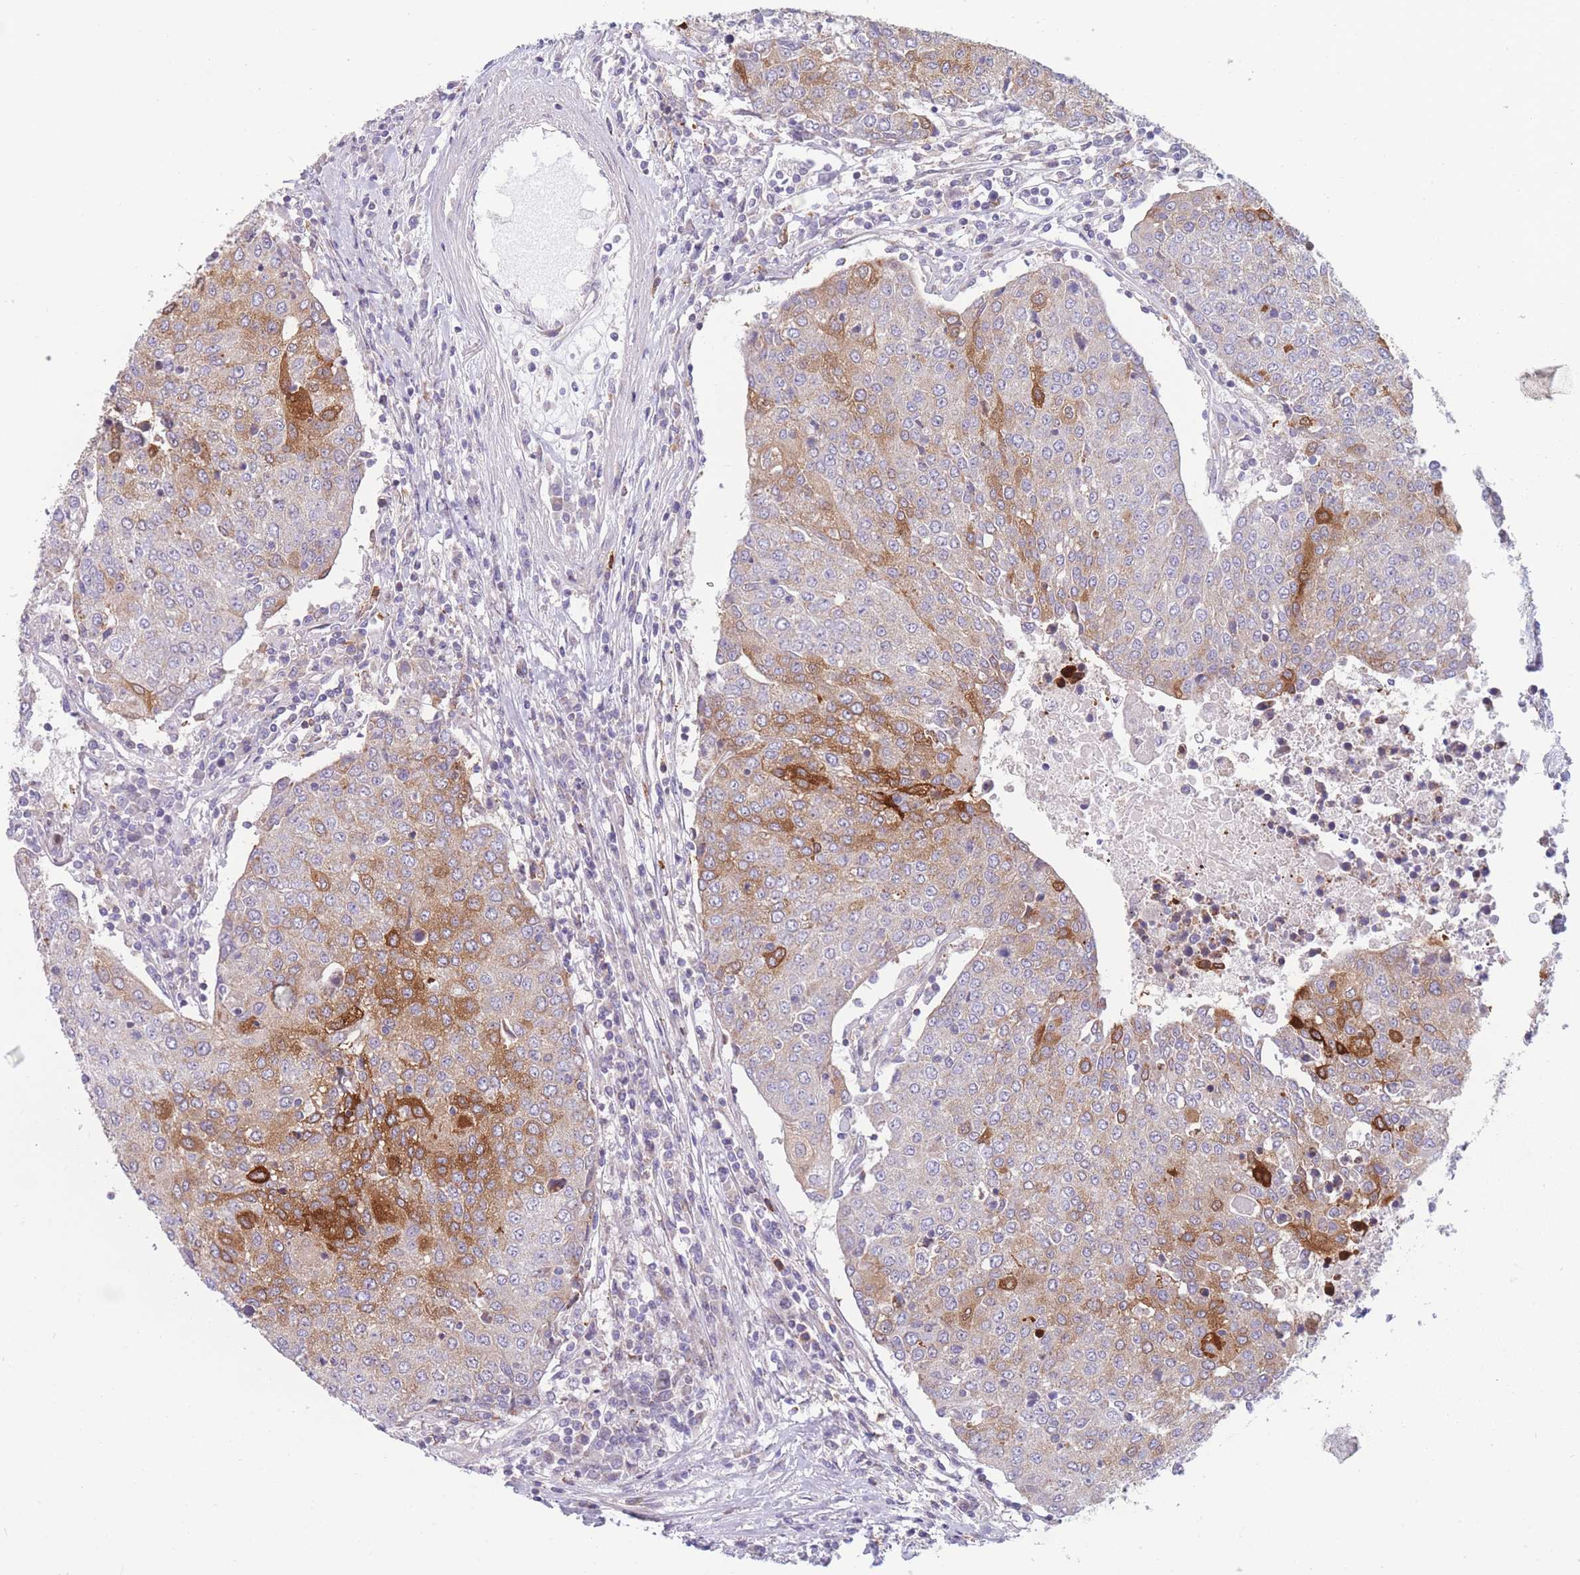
{"staining": {"intensity": "strong", "quantity": "<25%", "location": "cytoplasmic/membranous"}, "tissue": "urothelial cancer", "cell_type": "Tumor cells", "image_type": "cancer", "snomed": [{"axis": "morphology", "description": "Urothelial carcinoma, High grade"}, {"axis": "topography", "description": "Urinary bladder"}], "caption": "About <25% of tumor cells in urothelial cancer exhibit strong cytoplasmic/membranous protein staining as visualized by brown immunohistochemical staining.", "gene": "PDE4A", "patient": {"sex": "female", "age": 85}}